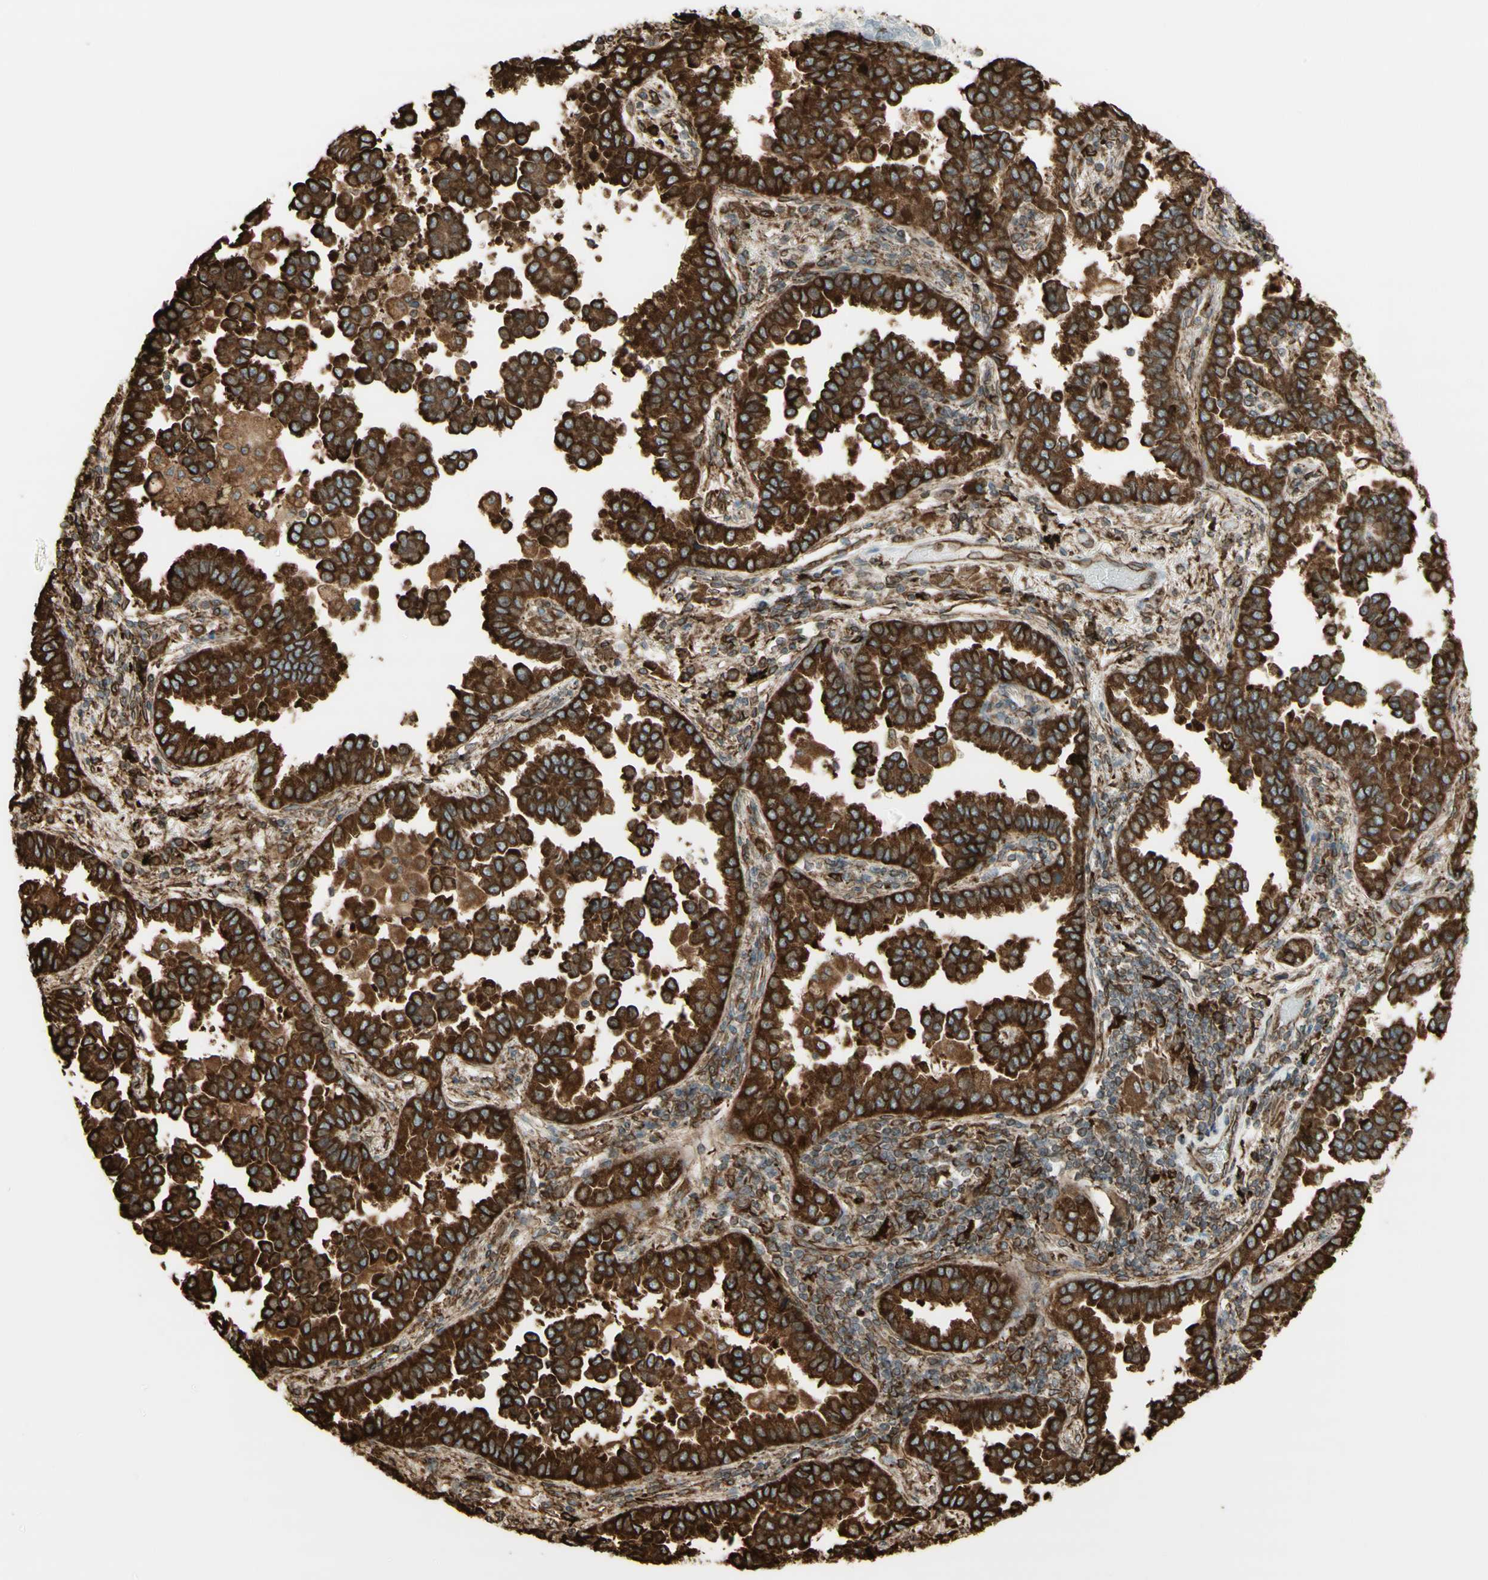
{"staining": {"intensity": "strong", "quantity": ">75%", "location": "cytoplasmic/membranous"}, "tissue": "lung cancer", "cell_type": "Tumor cells", "image_type": "cancer", "snomed": [{"axis": "morphology", "description": "Normal tissue, NOS"}, {"axis": "morphology", "description": "Adenocarcinoma, NOS"}, {"axis": "topography", "description": "Lung"}], "caption": "This image demonstrates lung cancer (adenocarcinoma) stained with immunohistochemistry to label a protein in brown. The cytoplasmic/membranous of tumor cells show strong positivity for the protein. Nuclei are counter-stained blue.", "gene": "CANX", "patient": {"sex": "male", "age": 59}}